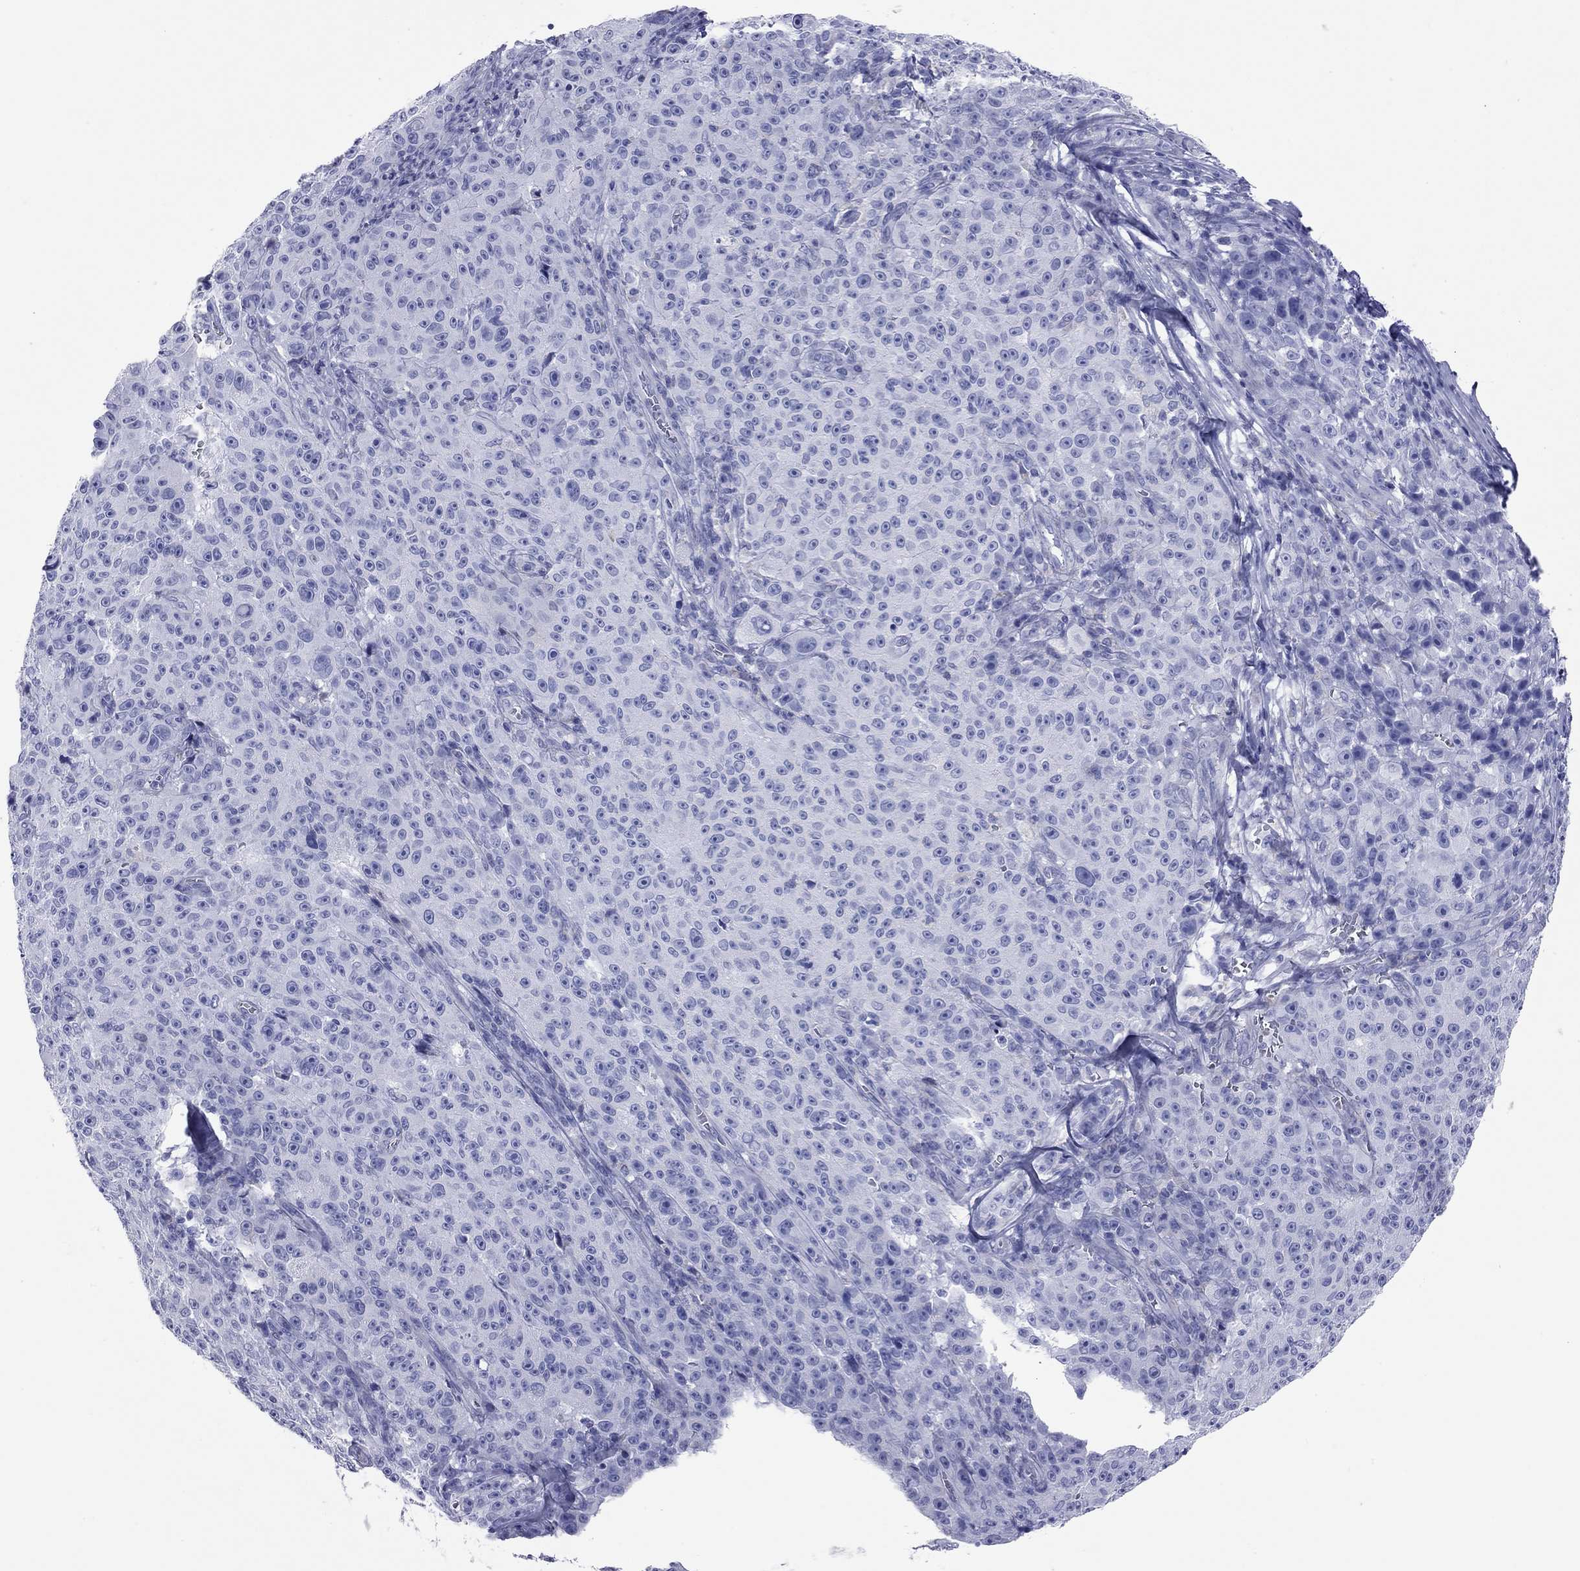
{"staining": {"intensity": "negative", "quantity": "none", "location": "none"}, "tissue": "melanoma", "cell_type": "Tumor cells", "image_type": "cancer", "snomed": [{"axis": "morphology", "description": "Malignant melanoma, NOS"}, {"axis": "topography", "description": "Skin"}], "caption": "An IHC micrograph of melanoma is shown. There is no staining in tumor cells of melanoma.", "gene": "VSIG10", "patient": {"sex": "female", "age": 82}}